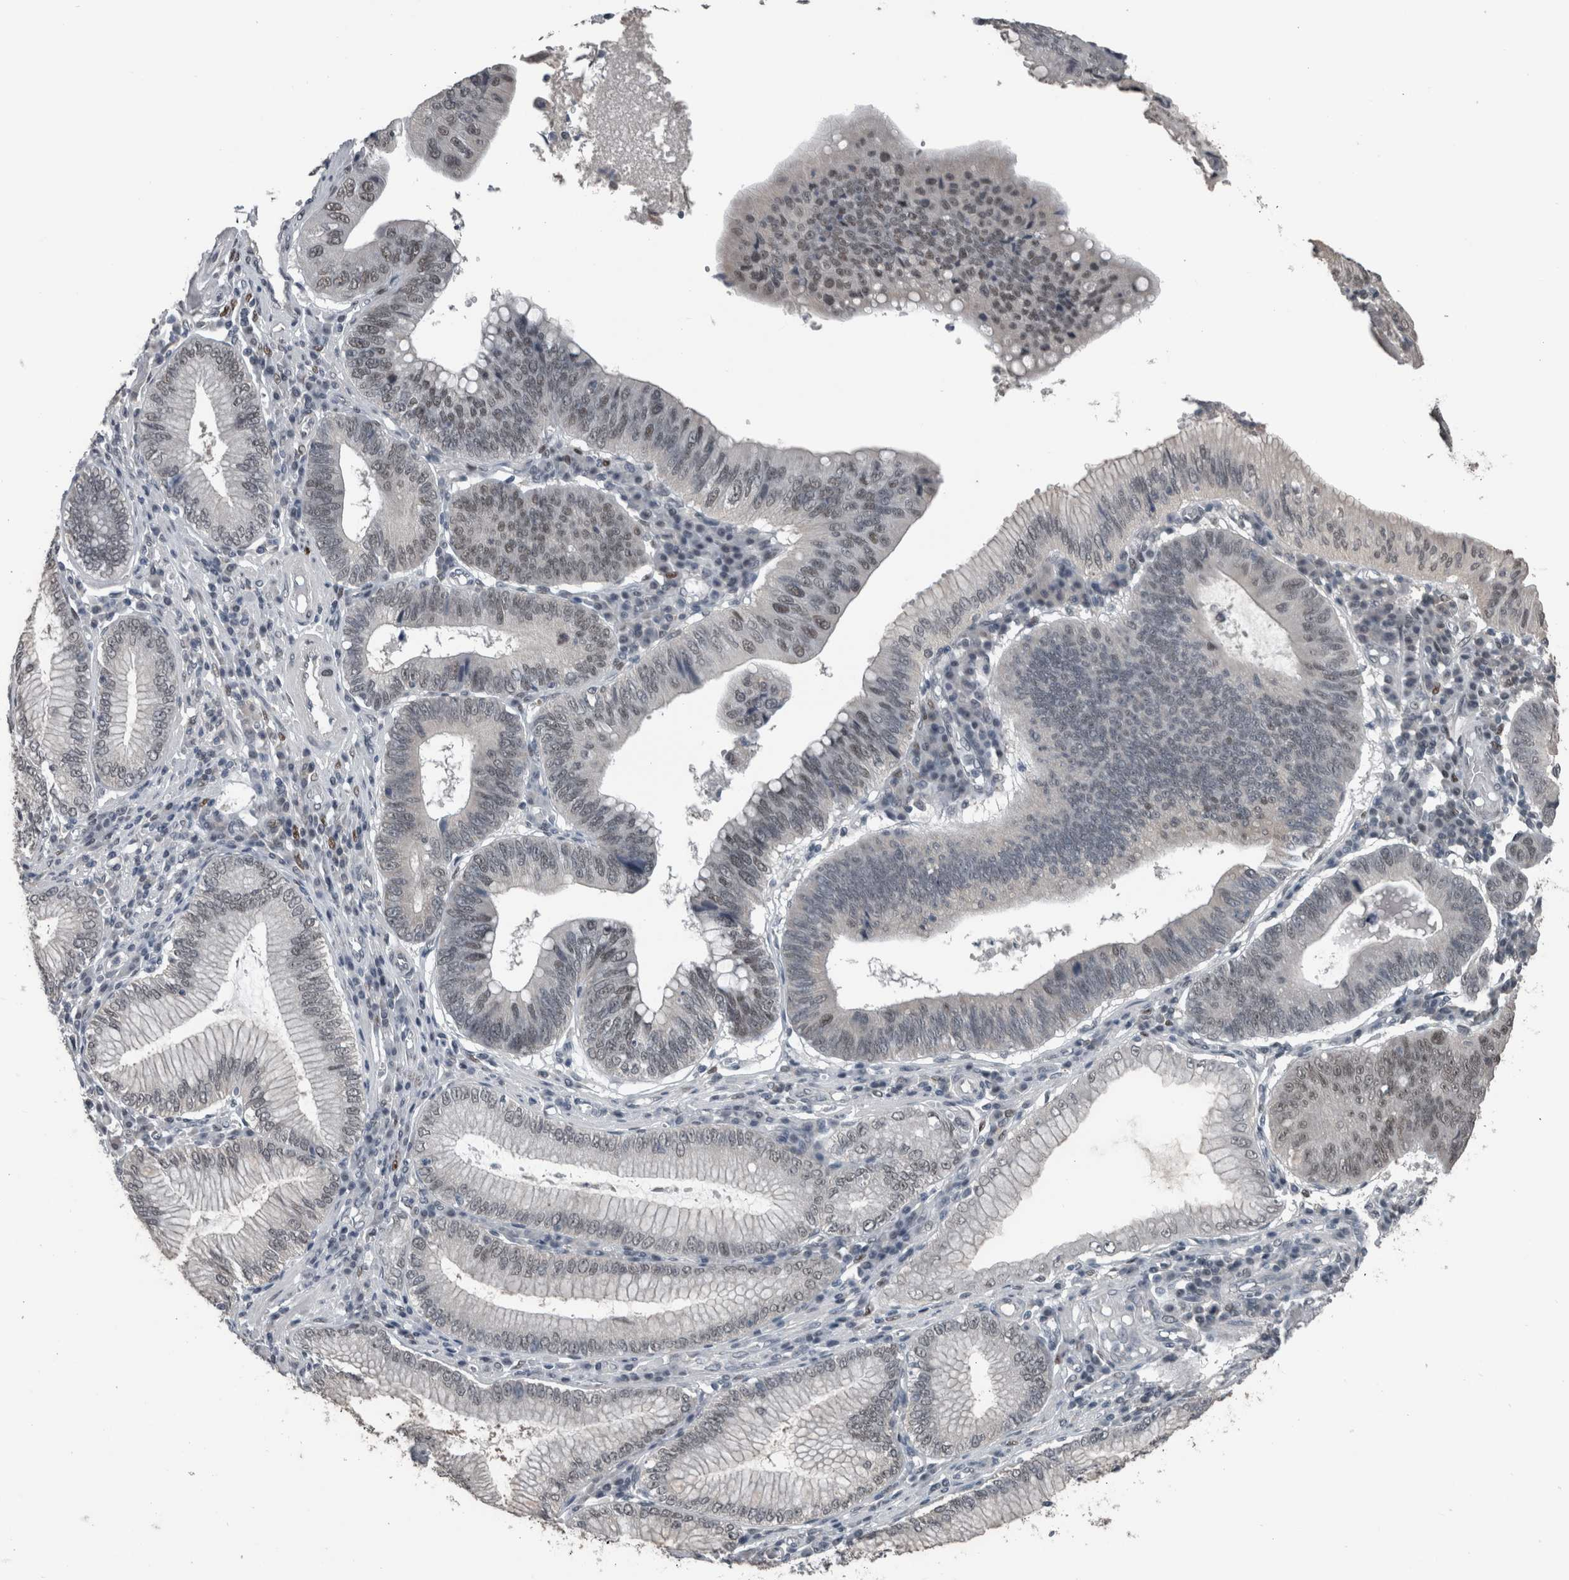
{"staining": {"intensity": "weak", "quantity": "25%-75%", "location": "nuclear"}, "tissue": "stomach cancer", "cell_type": "Tumor cells", "image_type": "cancer", "snomed": [{"axis": "morphology", "description": "Adenocarcinoma, NOS"}, {"axis": "topography", "description": "Stomach"}], "caption": "Stomach adenocarcinoma was stained to show a protein in brown. There is low levels of weak nuclear positivity in about 25%-75% of tumor cells.", "gene": "ZBTB21", "patient": {"sex": "male", "age": 59}}